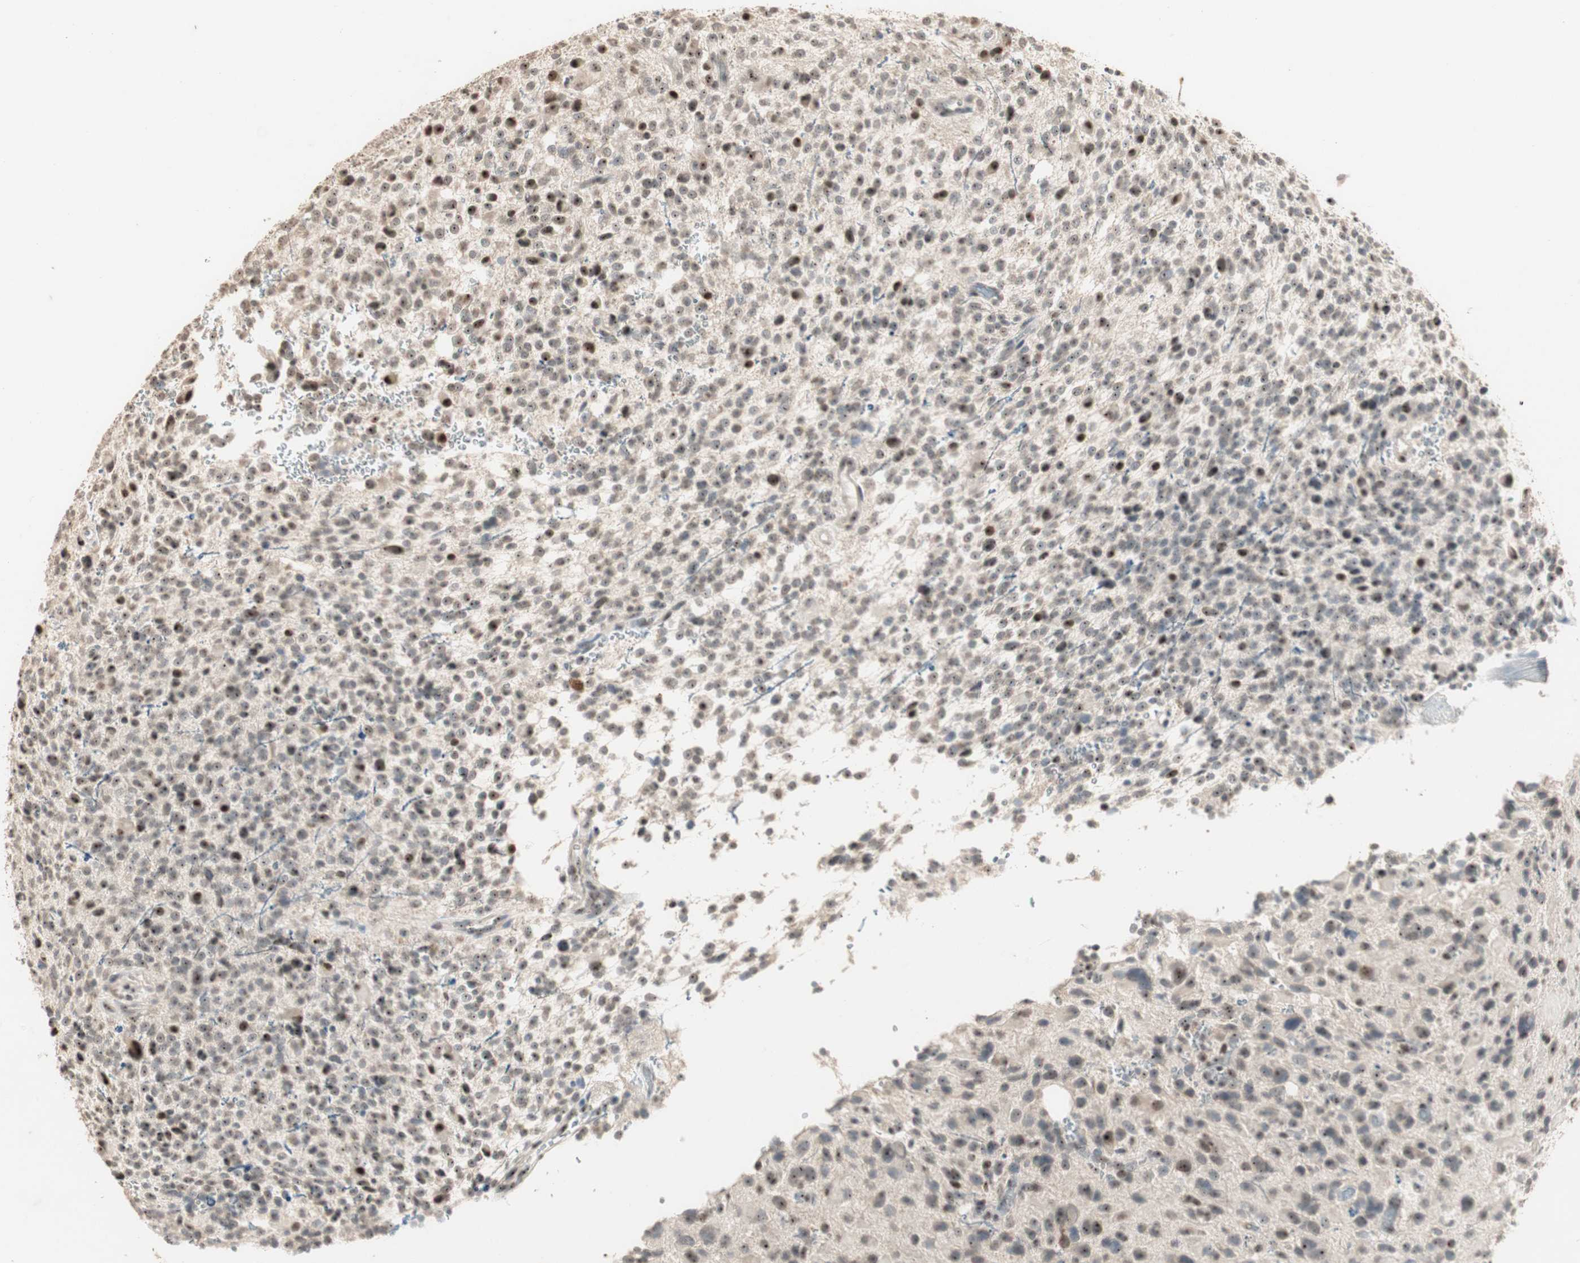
{"staining": {"intensity": "moderate", "quantity": "25%-75%", "location": "nuclear"}, "tissue": "glioma", "cell_type": "Tumor cells", "image_type": "cancer", "snomed": [{"axis": "morphology", "description": "Glioma, malignant, High grade"}, {"axis": "topography", "description": "Brain"}], "caption": "A high-resolution image shows immunohistochemistry staining of glioma, which demonstrates moderate nuclear positivity in about 25%-75% of tumor cells.", "gene": "ETV4", "patient": {"sex": "male", "age": 48}}